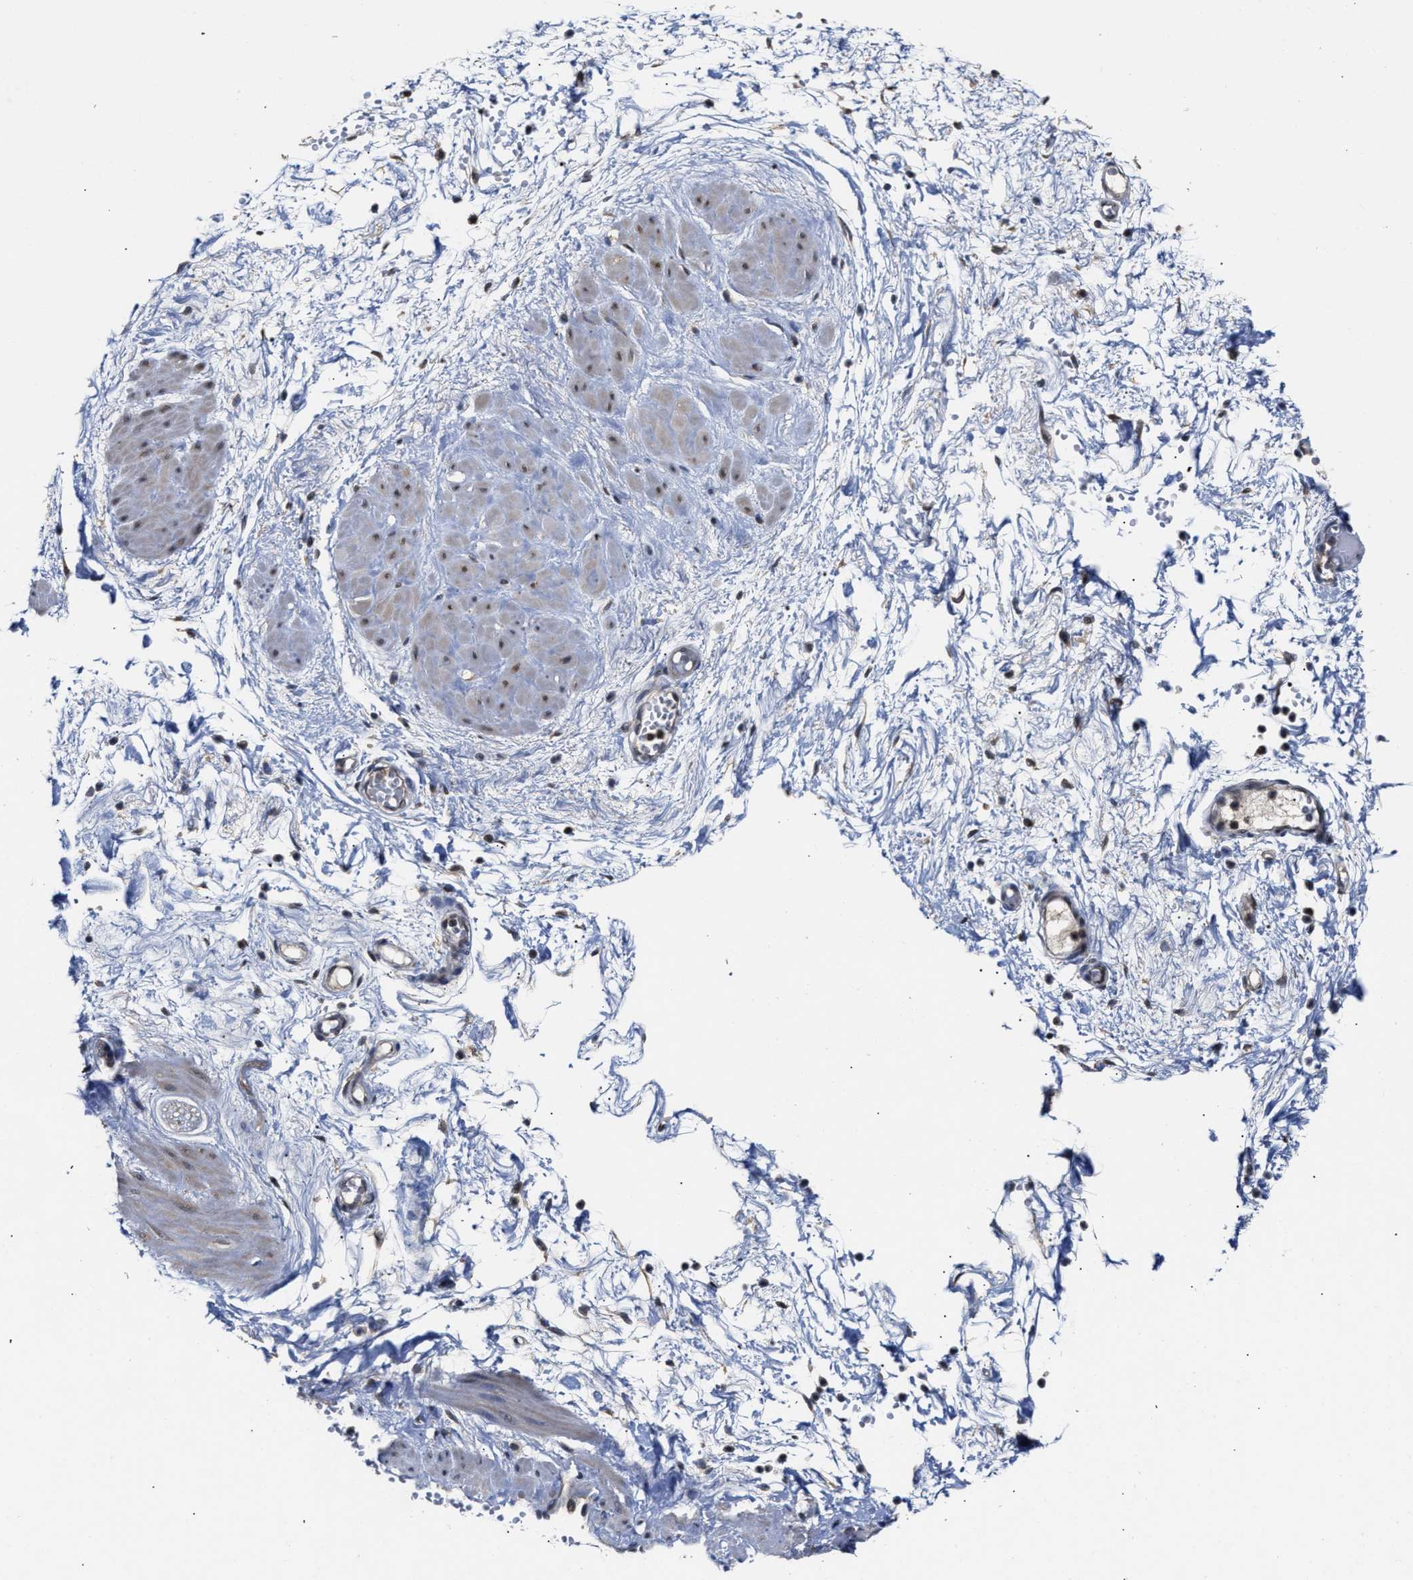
{"staining": {"intensity": "weak", "quantity": "25%-75%", "location": "cytoplasmic/membranous"}, "tissue": "adipose tissue", "cell_type": "Adipocytes", "image_type": "normal", "snomed": [{"axis": "morphology", "description": "Normal tissue, NOS"}, {"axis": "topography", "description": "Soft tissue"}, {"axis": "topography", "description": "Vascular tissue"}], "caption": "A high-resolution histopathology image shows IHC staining of benign adipose tissue, which shows weak cytoplasmic/membranous staining in approximately 25%-75% of adipocytes. (brown staining indicates protein expression, while blue staining denotes nuclei).", "gene": "CLIP2", "patient": {"sex": "female", "age": 35}}